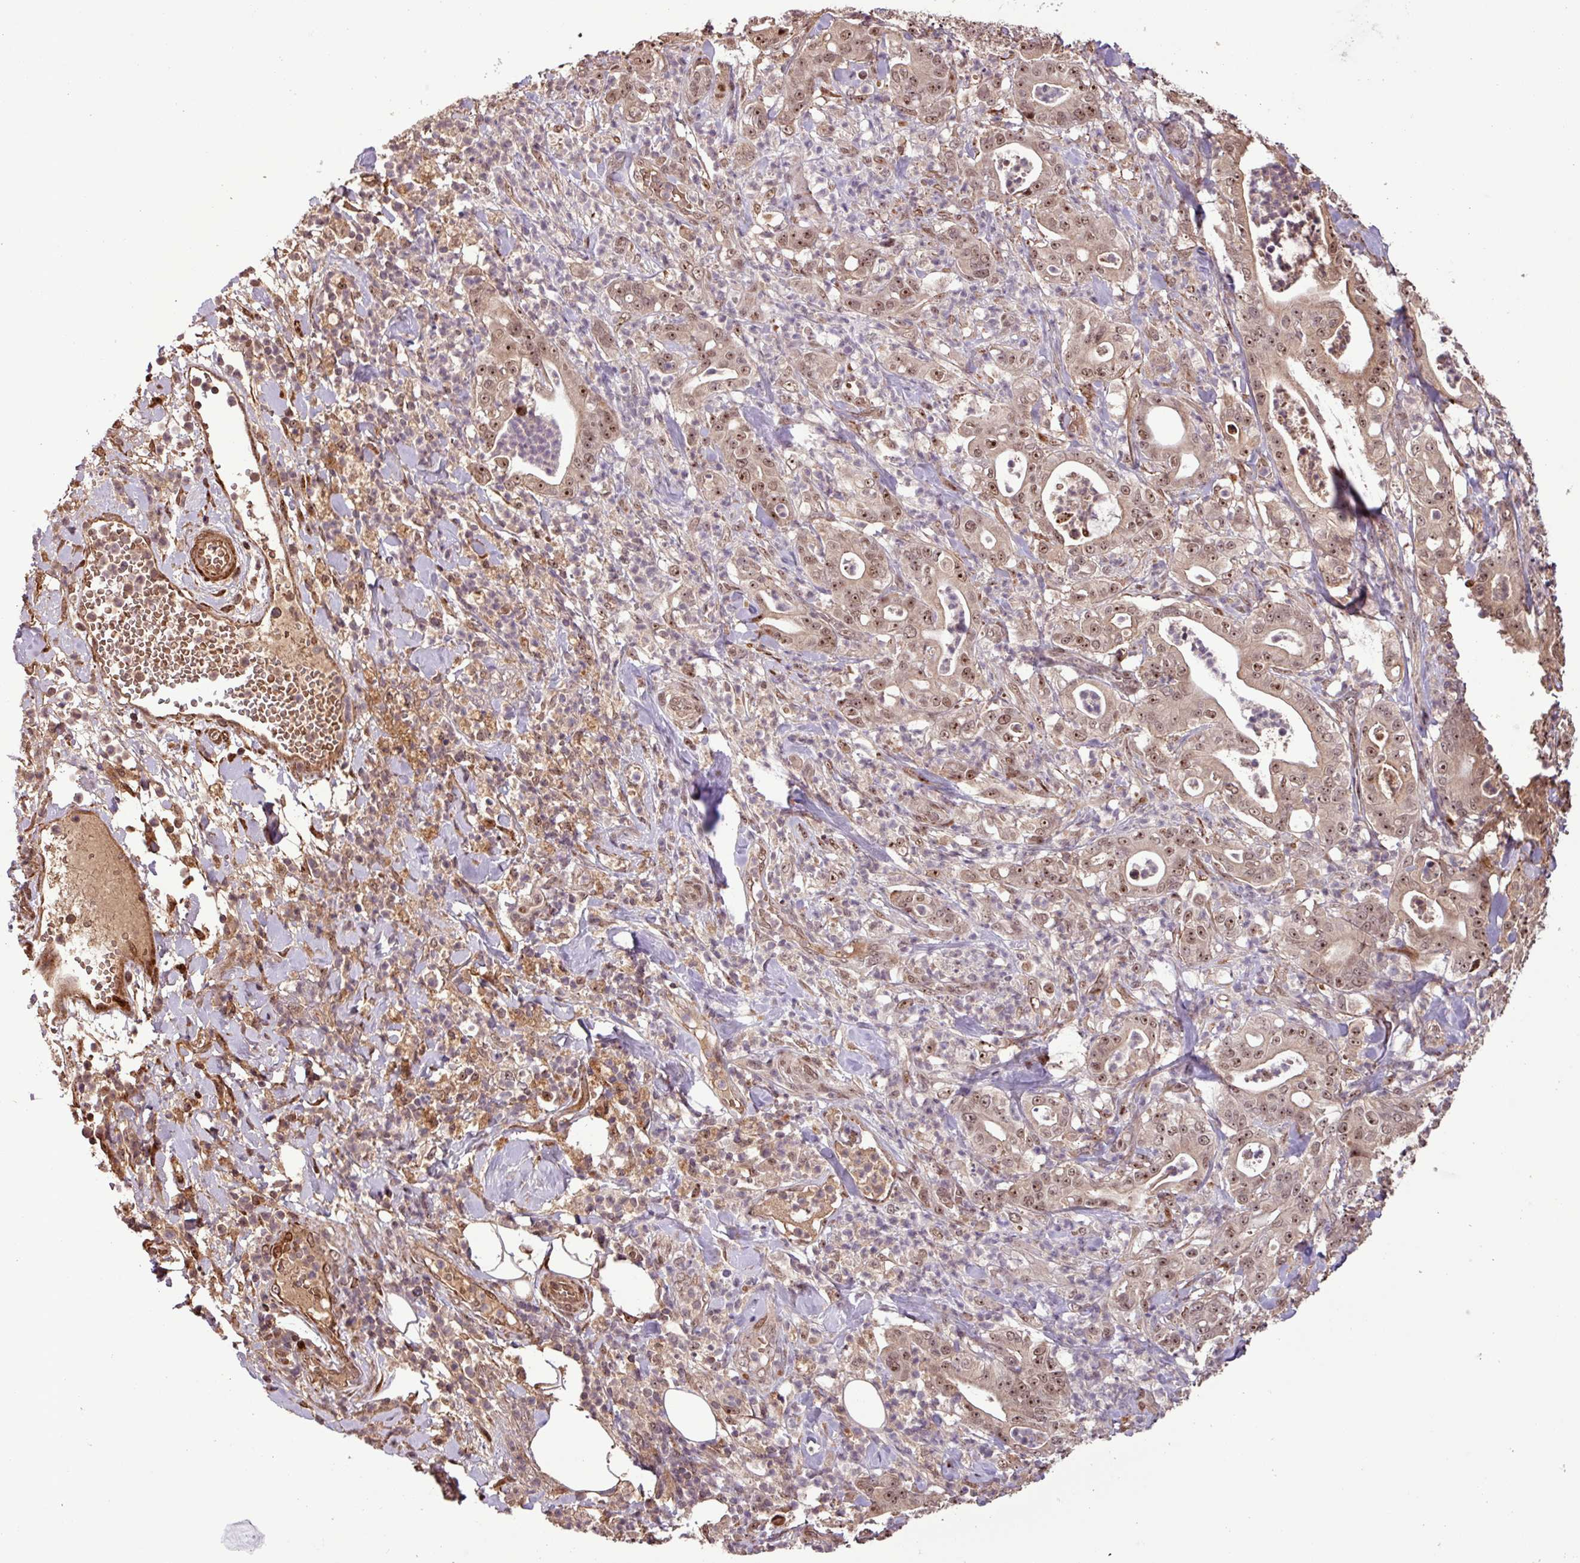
{"staining": {"intensity": "moderate", "quantity": ">75%", "location": "nuclear"}, "tissue": "pancreatic cancer", "cell_type": "Tumor cells", "image_type": "cancer", "snomed": [{"axis": "morphology", "description": "Adenocarcinoma, NOS"}, {"axis": "topography", "description": "Pancreas"}], "caption": "IHC photomicrograph of neoplastic tissue: pancreatic cancer stained using immunohistochemistry demonstrates medium levels of moderate protein expression localized specifically in the nuclear of tumor cells, appearing as a nuclear brown color.", "gene": "SLC22A24", "patient": {"sex": "male", "age": 71}}